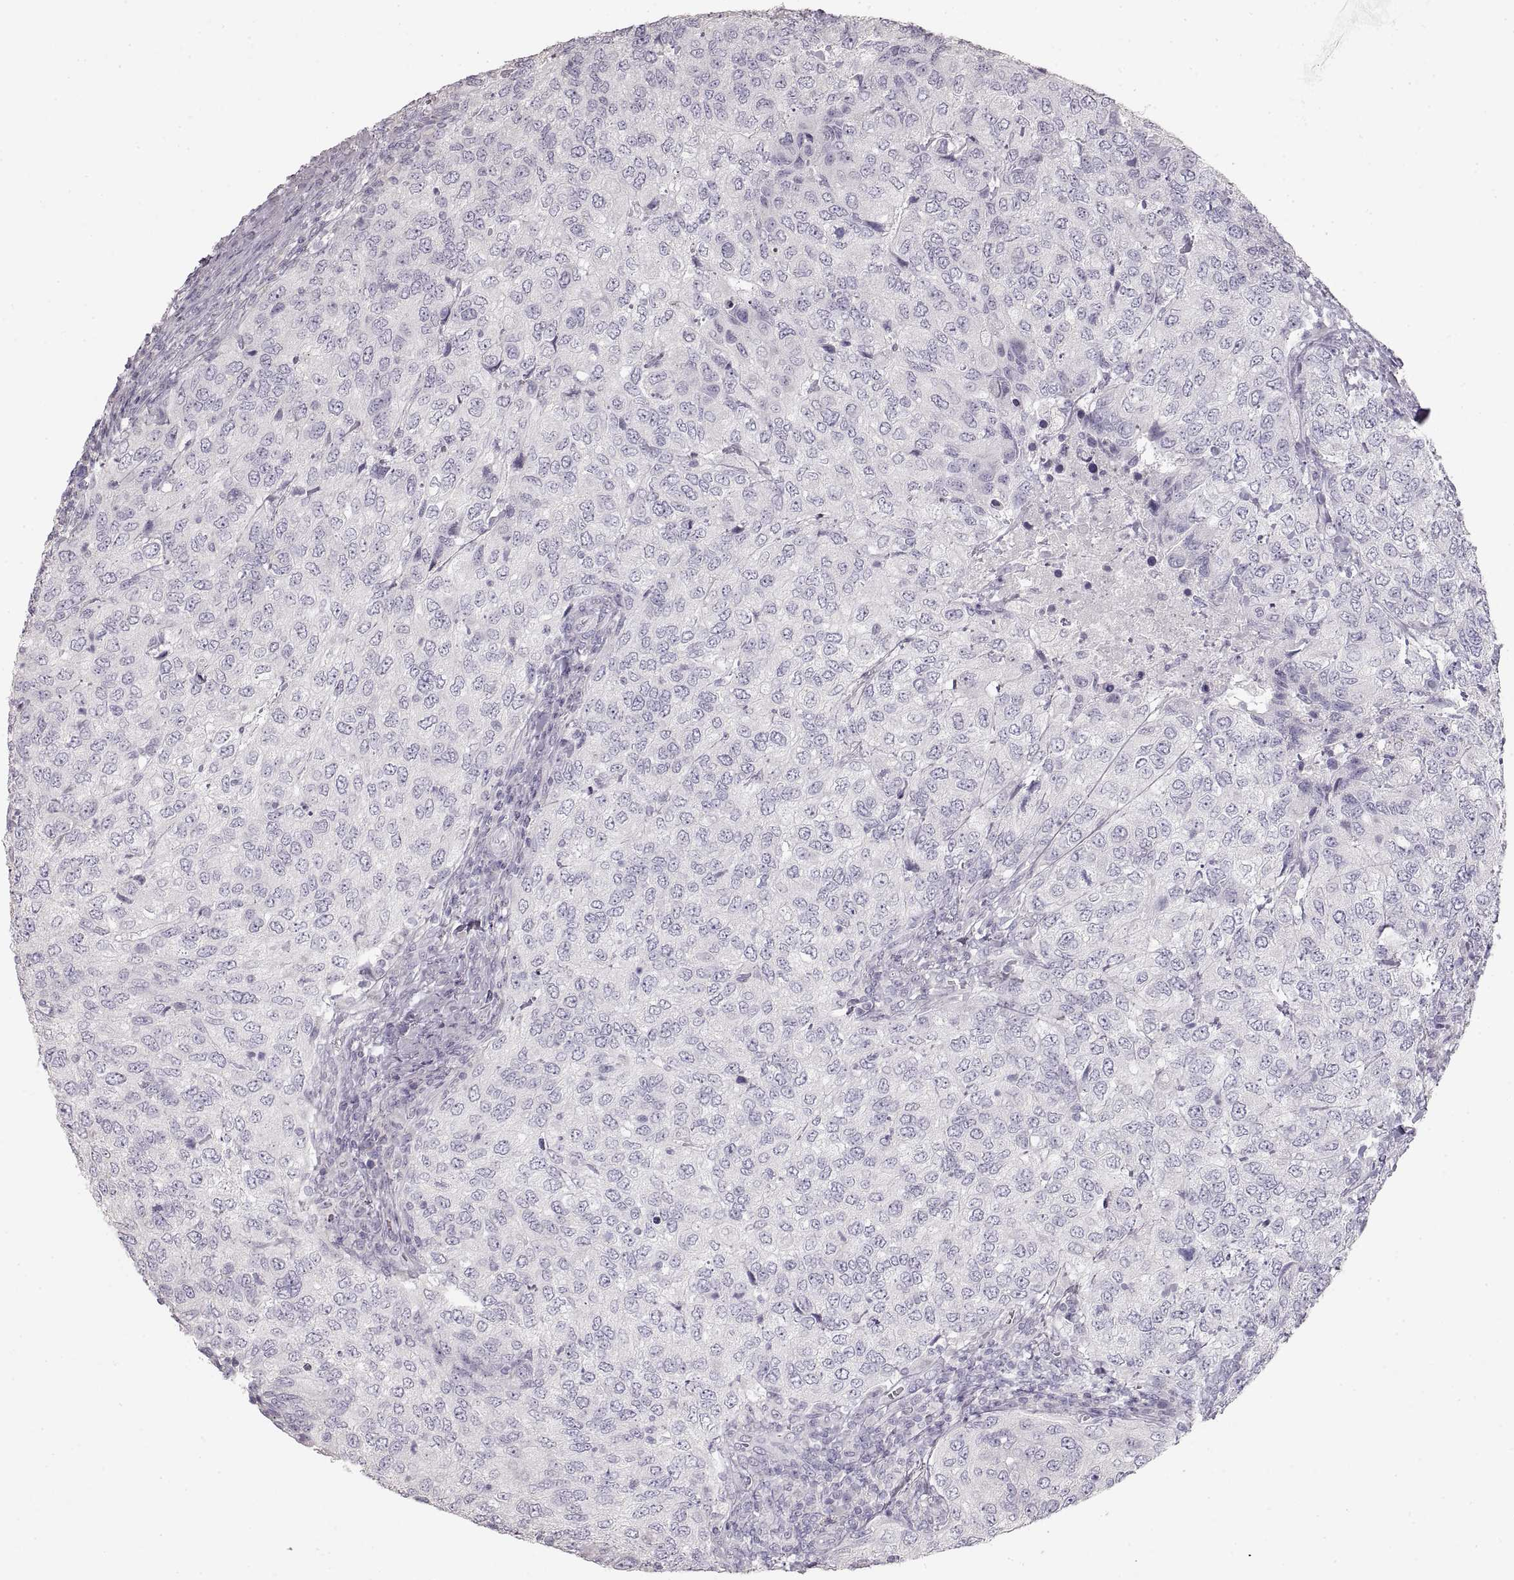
{"staining": {"intensity": "negative", "quantity": "none", "location": "none"}, "tissue": "urothelial cancer", "cell_type": "Tumor cells", "image_type": "cancer", "snomed": [{"axis": "morphology", "description": "Urothelial carcinoma, High grade"}, {"axis": "topography", "description": "Urinary bladder"}], "caption": "Urothelial carcinoma (high-grade) was stained to show a protein in brown. There is no significant expression in tumor cells.", "gene": "ZP3", "patient": {"sex": "female", "age": 78}}